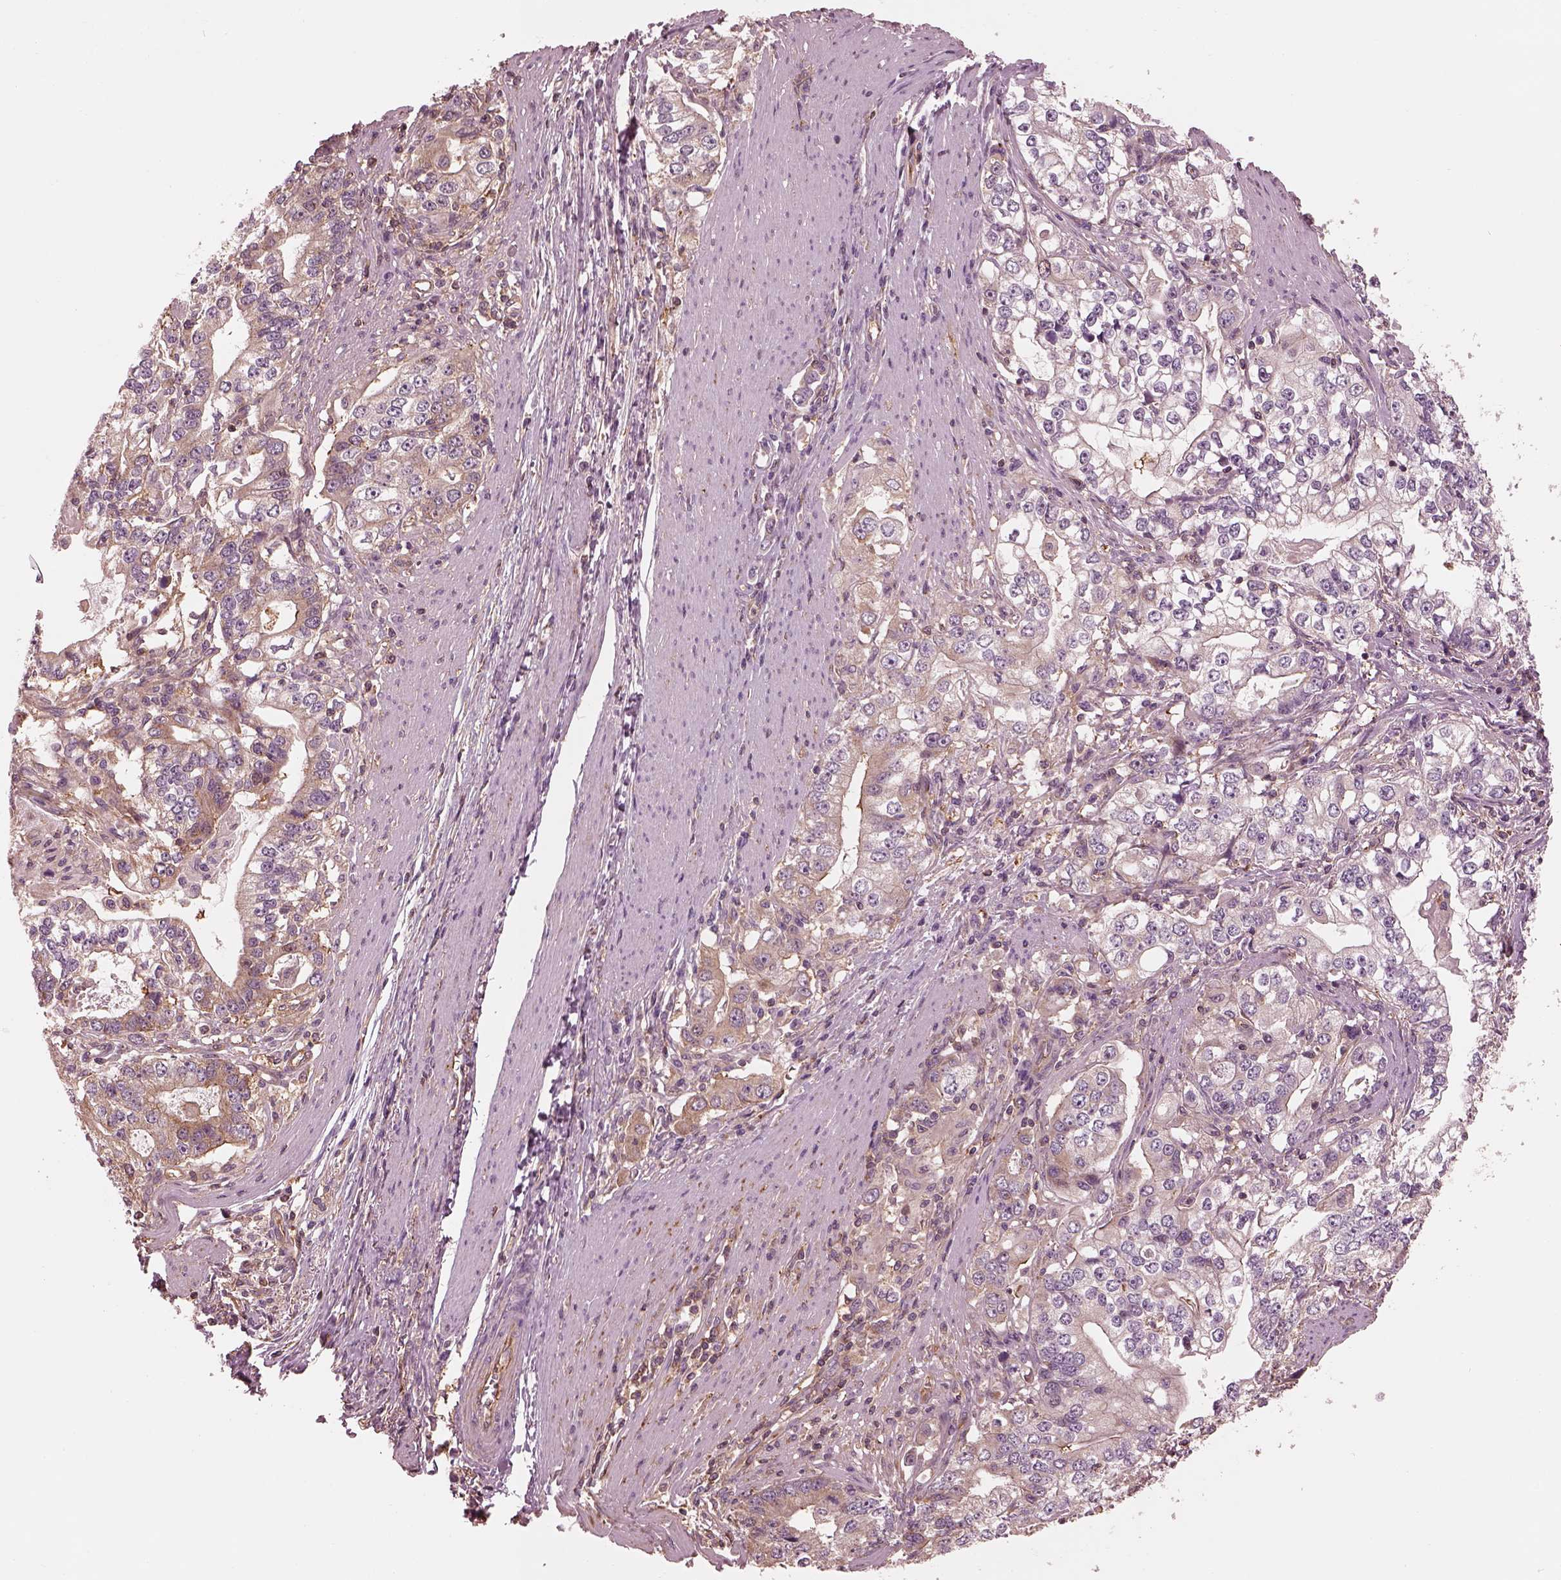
{"staining": {"intensity": "moderate", "quantity": "25%-75%", "location": "cytoplasmic/membranous"}, "tissue": "stomach cancer", "cell_type": "Tumor cells", "image_type": "cancer", "snomed": [{"axis": "morphology", "description": "Adenocarcinoma, NOS"}, {"axis": "topography", "description": "Stomach, lower"}], "caption": "Protein staining of stomach cancer tissue displays moderate cytoplasmic/membranous expression in about 25%-75% of tumor cells.", "gene": "STK33", "patient": {"sex": "female", "age": 72}}